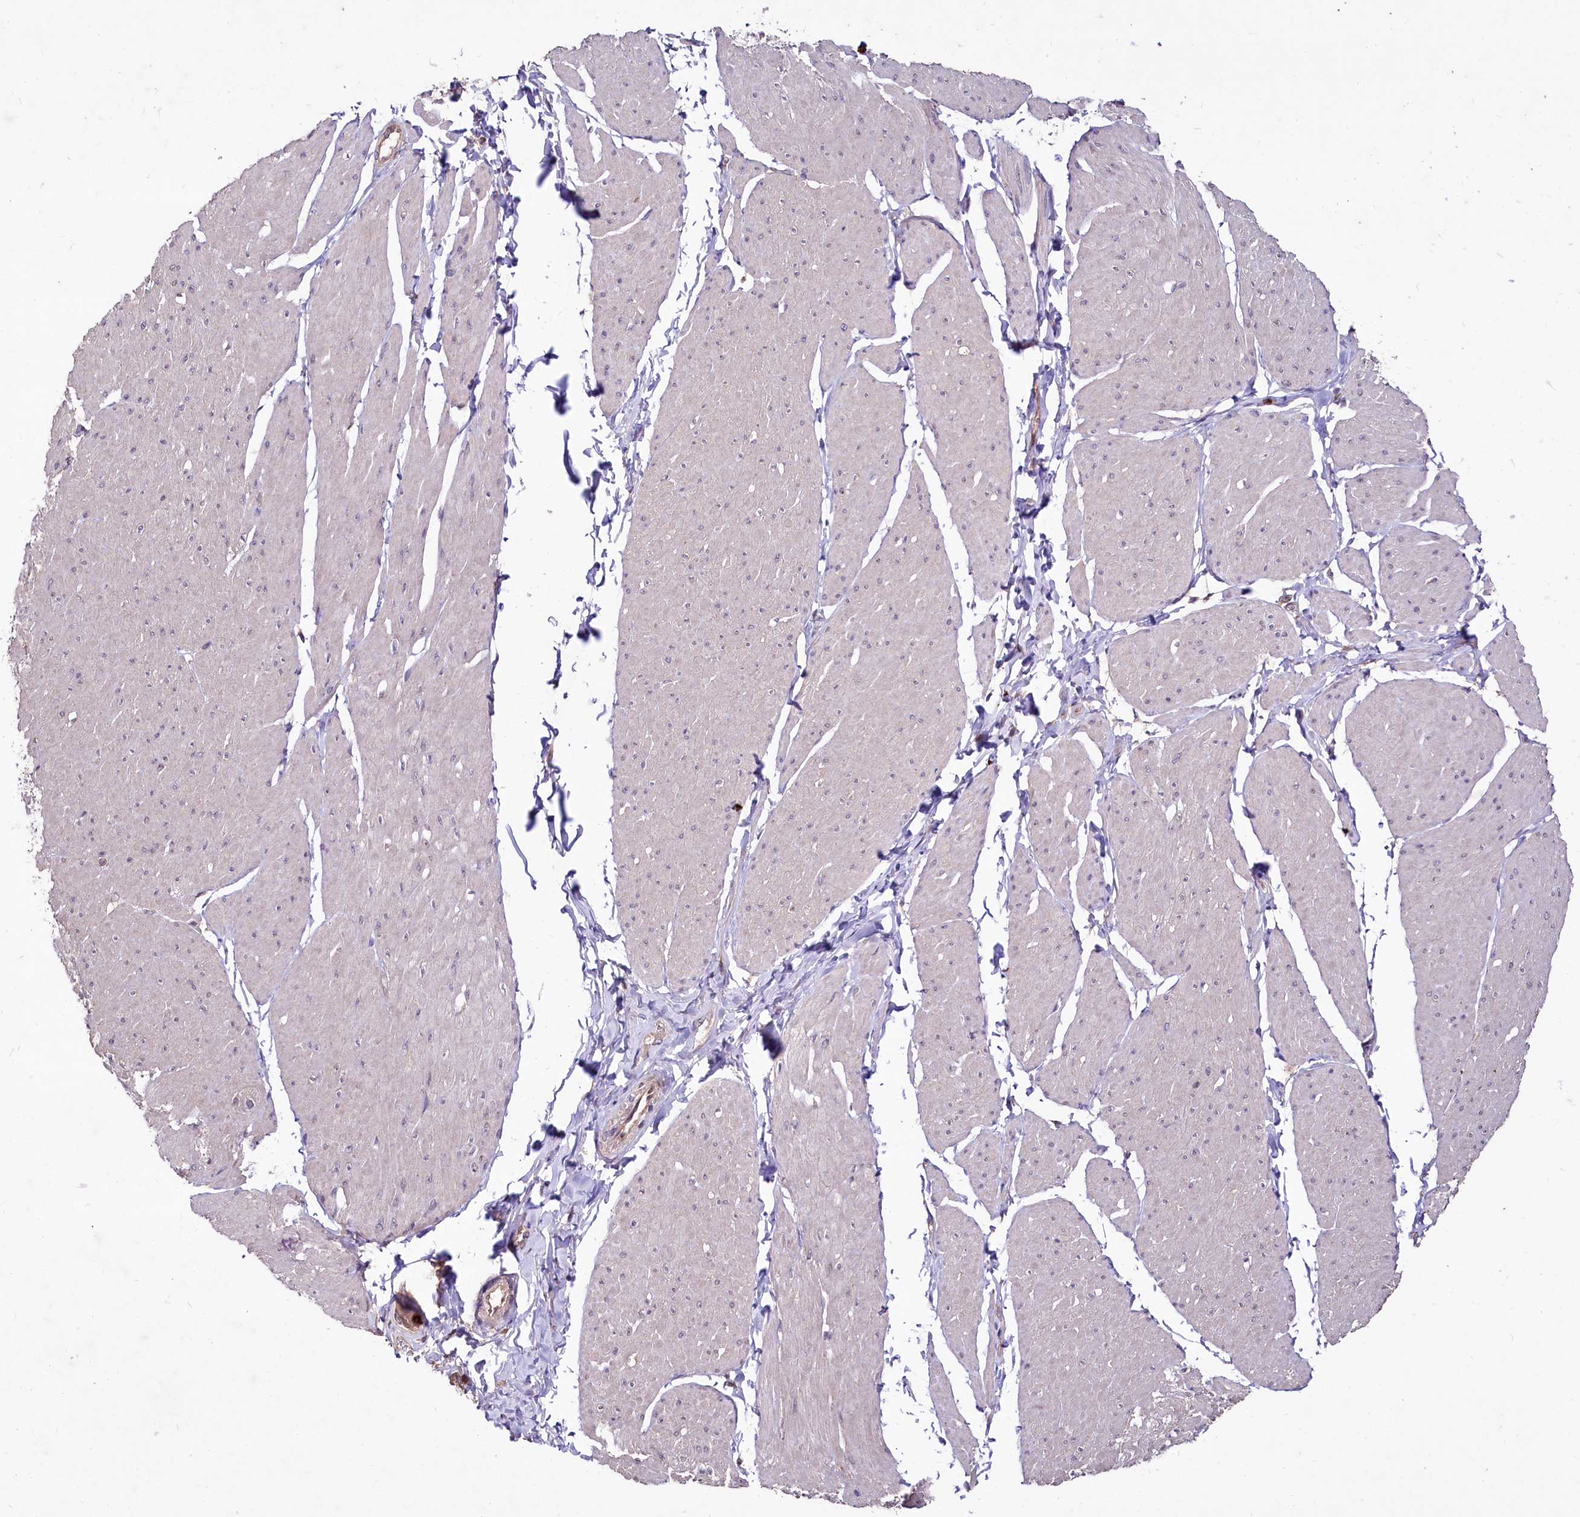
{"staining": {"intensity": "negative", "quantity": "none", "location": "none"}, "tissue": "smooth muscle", "cell_type": "Smooth muscle cells", "image_type": "normal", "snomed": [{"axis": "morphology", "description": "Urothelial carcinoma, High grade"}, {"axis": "topography", "description": "Urinary bladder"}], "caption": "Histopathology image shows no protein expression in smooth muscle cells of unremarkable smooth muscle. Brightfield microscopy of immunohistochemistry (IHC) stained with DAB (brown) and hematoxylin (blue), captured at high magnification.", "gene": "KLRB1", "patient": {"sex": "male", "age": 46}}